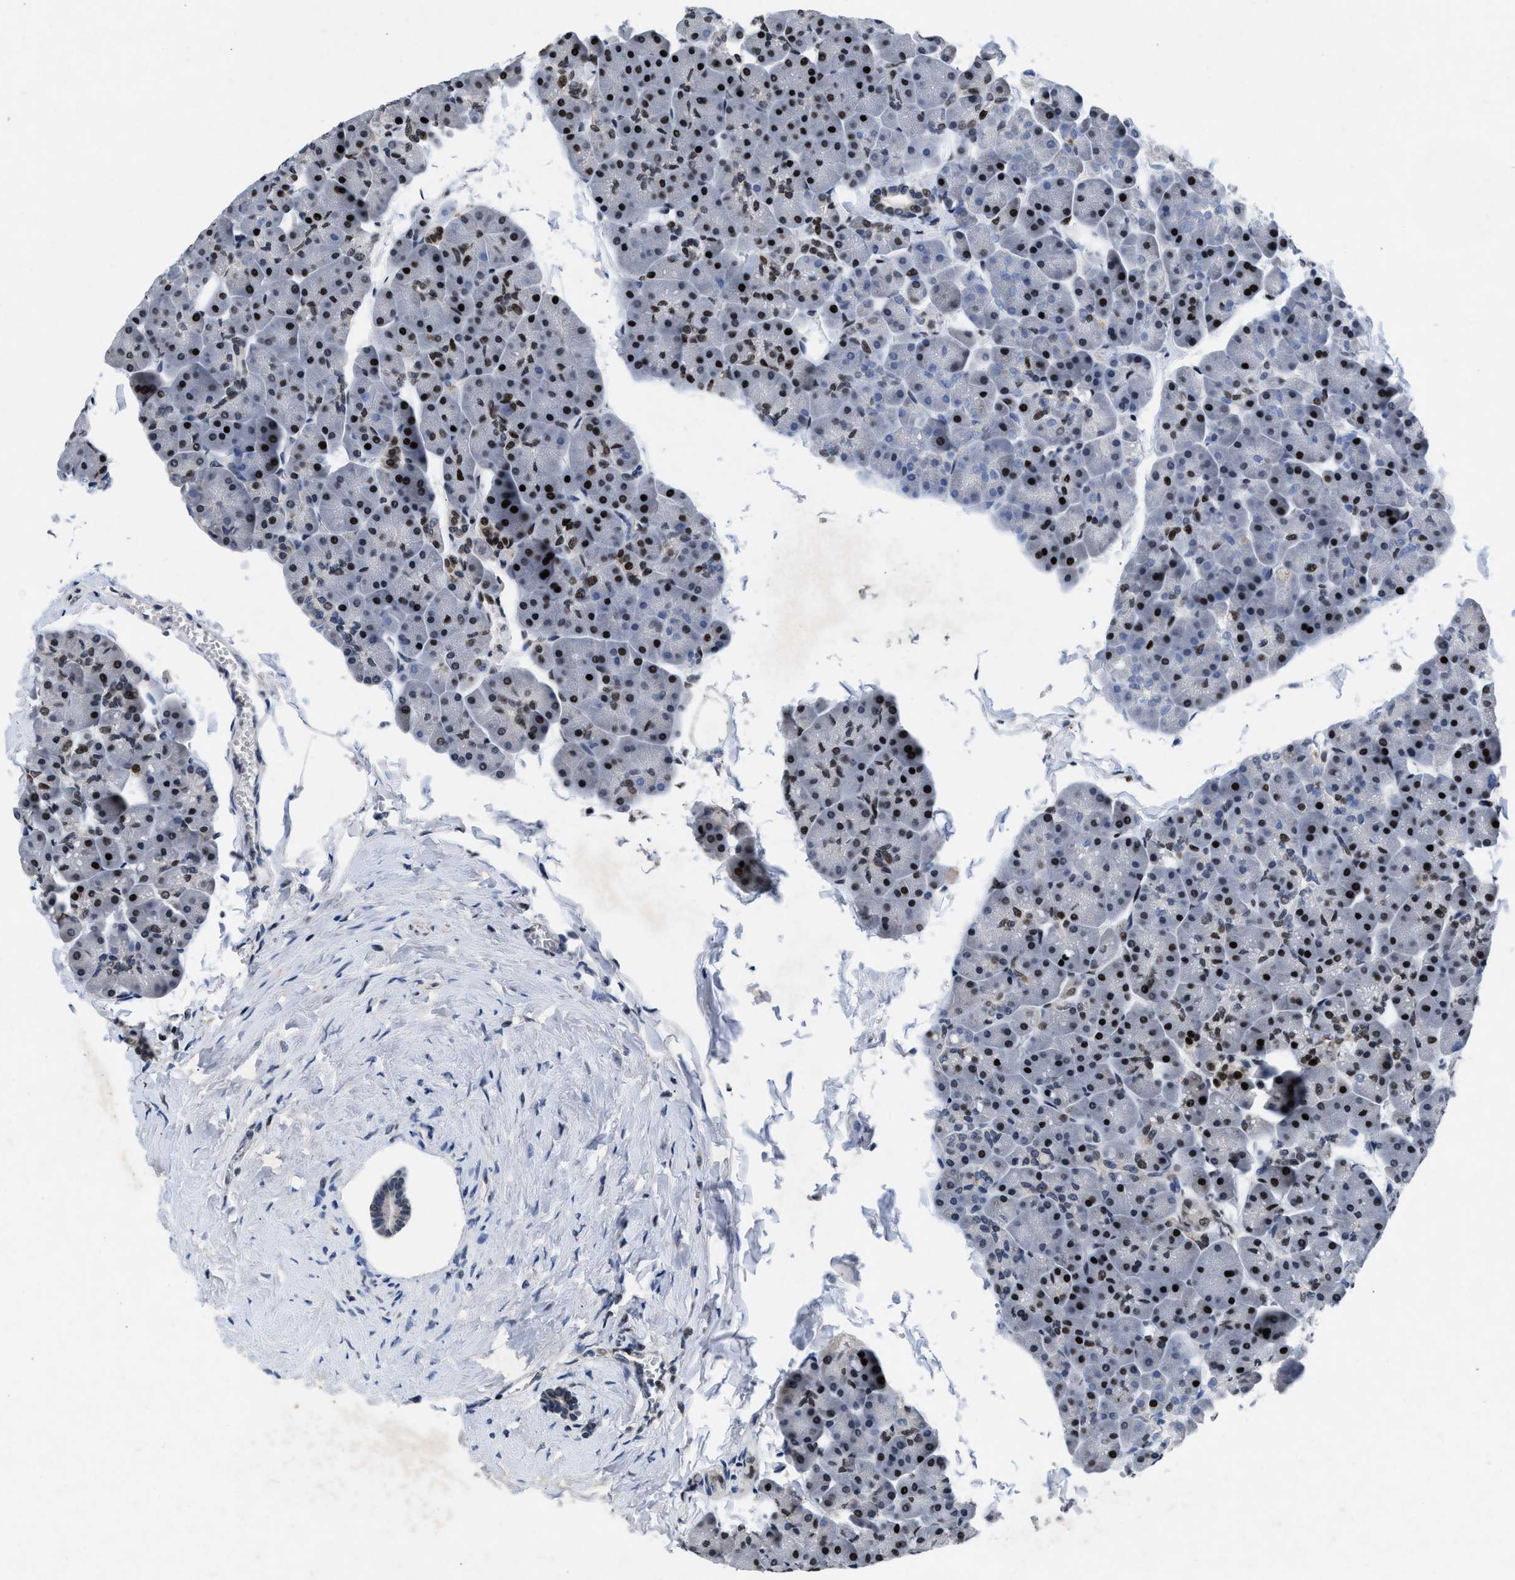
{"staining": {"intensity": "moderate", "quantity": "25%-75%", "location": "nuclear"}, "tissue": "pancreas", "cell_type": "Exocrine glandular cells", "image_type": "normal", "snomed": [{"axis": "morphology", "description": "Normal tissue, NOS"}, {"axis": "topography", "description": "Pancreas"}], "caption": "Immunohistochemistry (IHC) (DAB) staining of benign pancreas exhibits moderate nuclear protein positivity in about 25%-75% of exocrine glandular cells. Ihc stains the protein of interest in brown and the nuclei are stained blue.", "gene": "WDR81", "patient": {"sex": "male", "age": 35}}